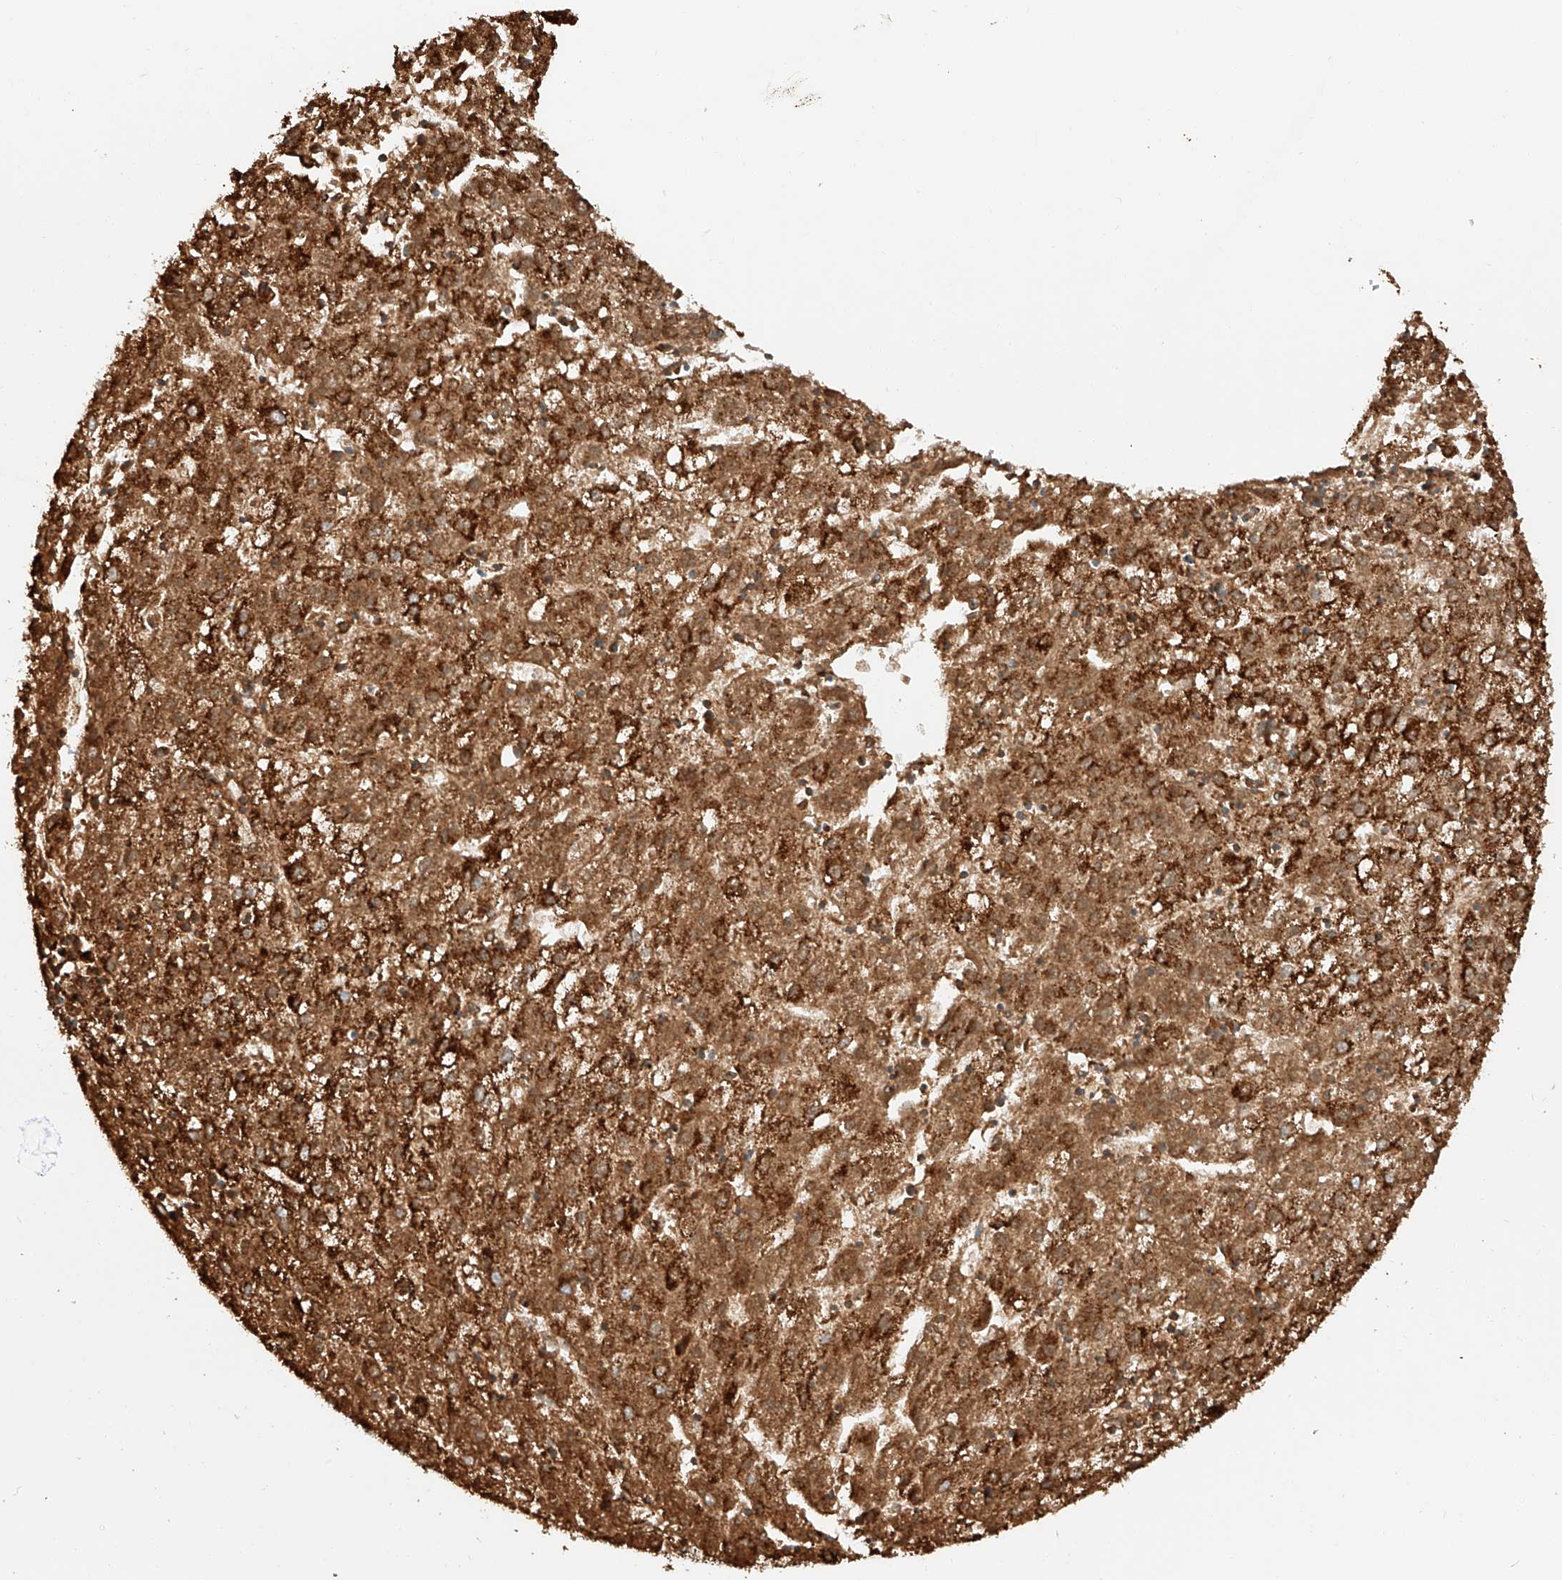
{"staining": {"intensity": "strong", "quantity": ">75%", "location": "cytoplasmic/membranous"}, "tissue": "liver cancer", "cell_type": "Tumor cells", "image_type": "cancer", "snomed": [{"axis": "morphology", "description": "Carcinoma, Hepatocellular, NOS"}, {"axis": "topography", "description": "Liver"}], "caption": "This photomicrograph exhibits liver cancer (hepatocellular carcinoma) stained with immunohistochemistry to label a protein in brown. The cytoplasmic/membranous of tumor cells show strong positivity for the protein. Nuclei are counter-stained blue.", "gene": "TTC27", "patient": {"sex": "male", "age": 72}}